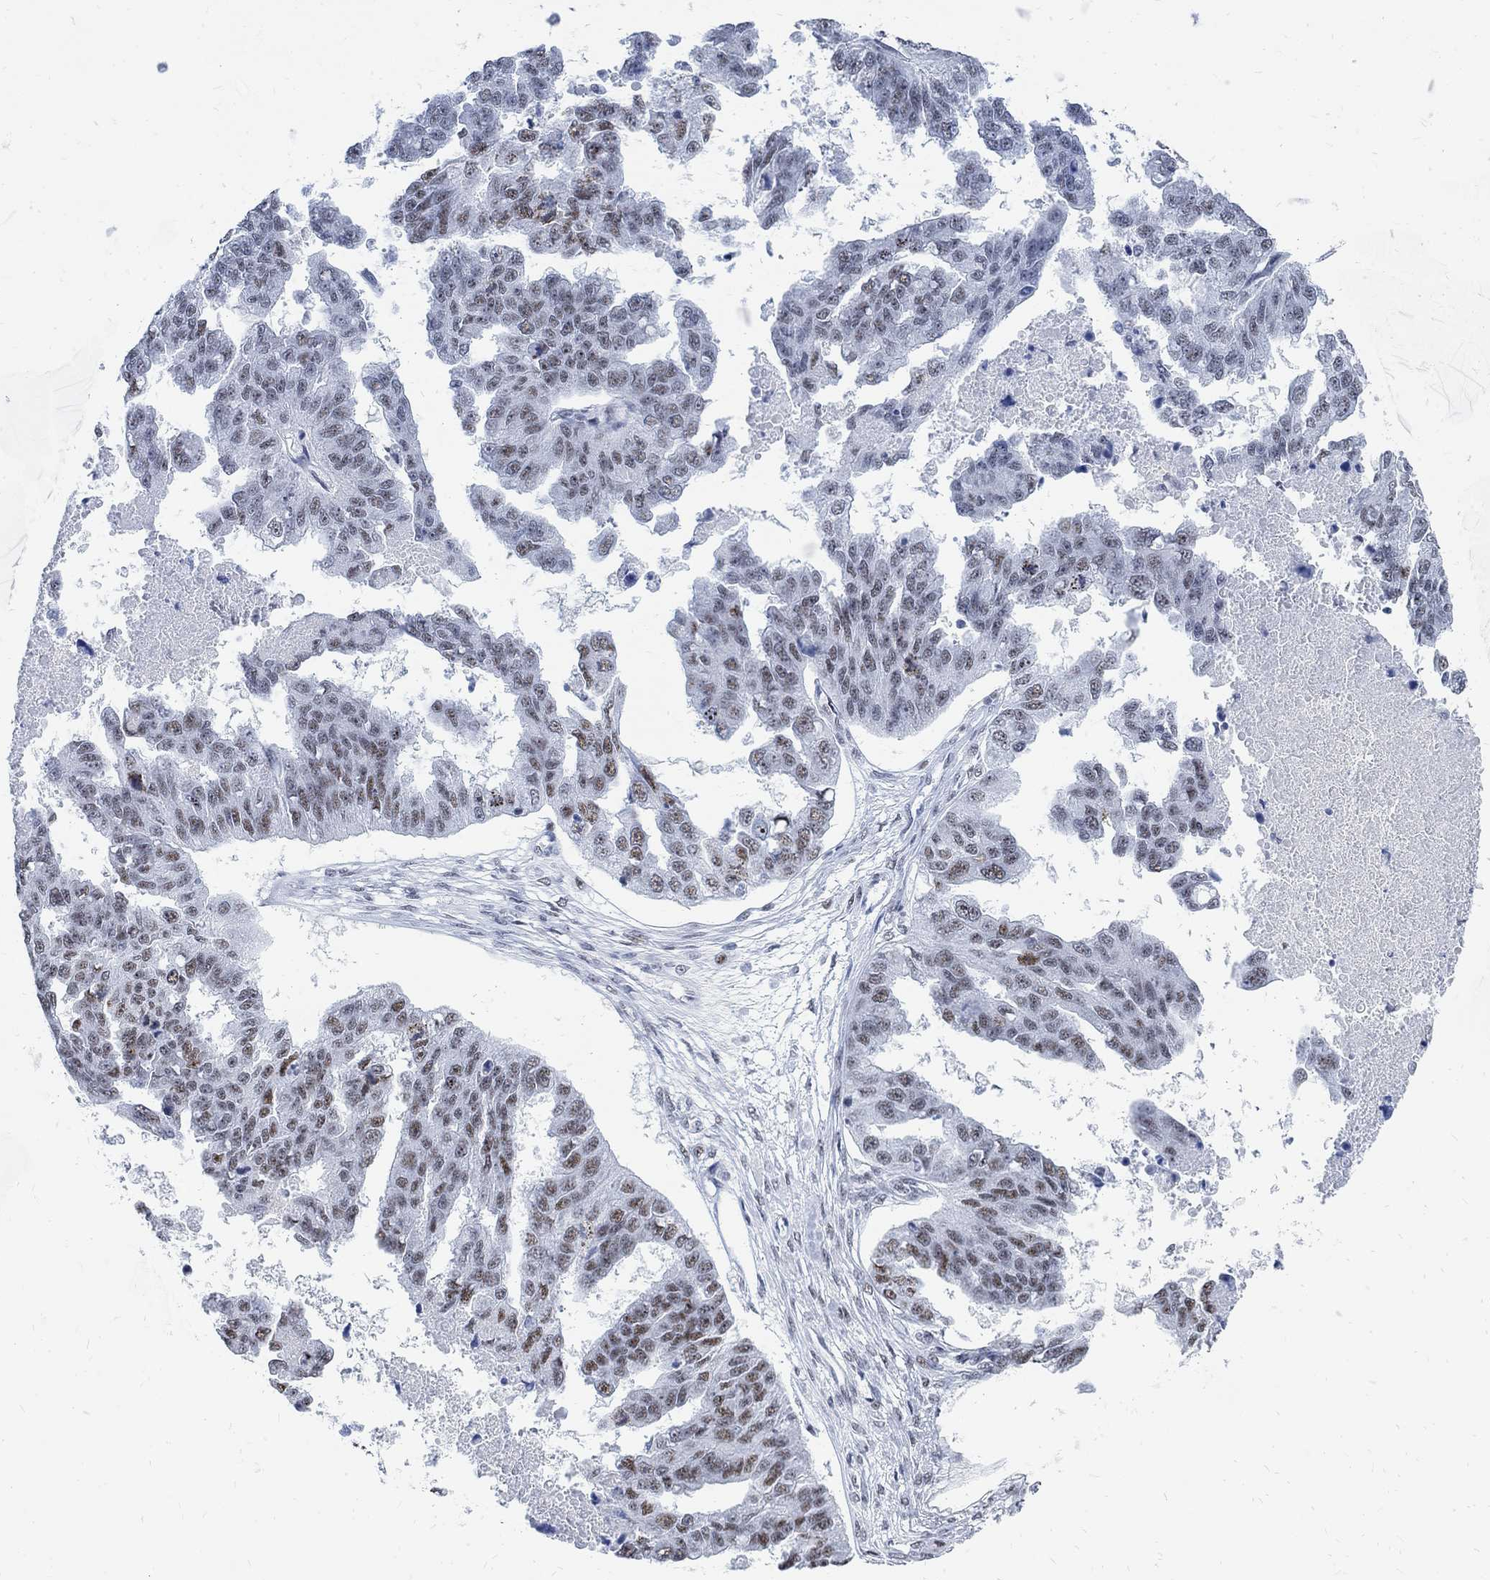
{"staining": {"intensity": "moderate", "quantity": "<25%", "location": "nuclear"}, "tissue": "ovarian cancer", "cell_type": "Tumor cells", "image_type": "cancer", "snomed": [{"axis": "morphology", "description": "Cystadenocarcinoma, serous, NOS"}, {"axis": "topography", "description": "Ovary"}], "caption": "IHC (DAB) staining of human ovarian serous cystadenocarcinoma demonstrates moderate nuclear protein staining in about <25% of tumor cells.", "gene": "DLK1", "patient": {"sex": "female", "age": 58}}